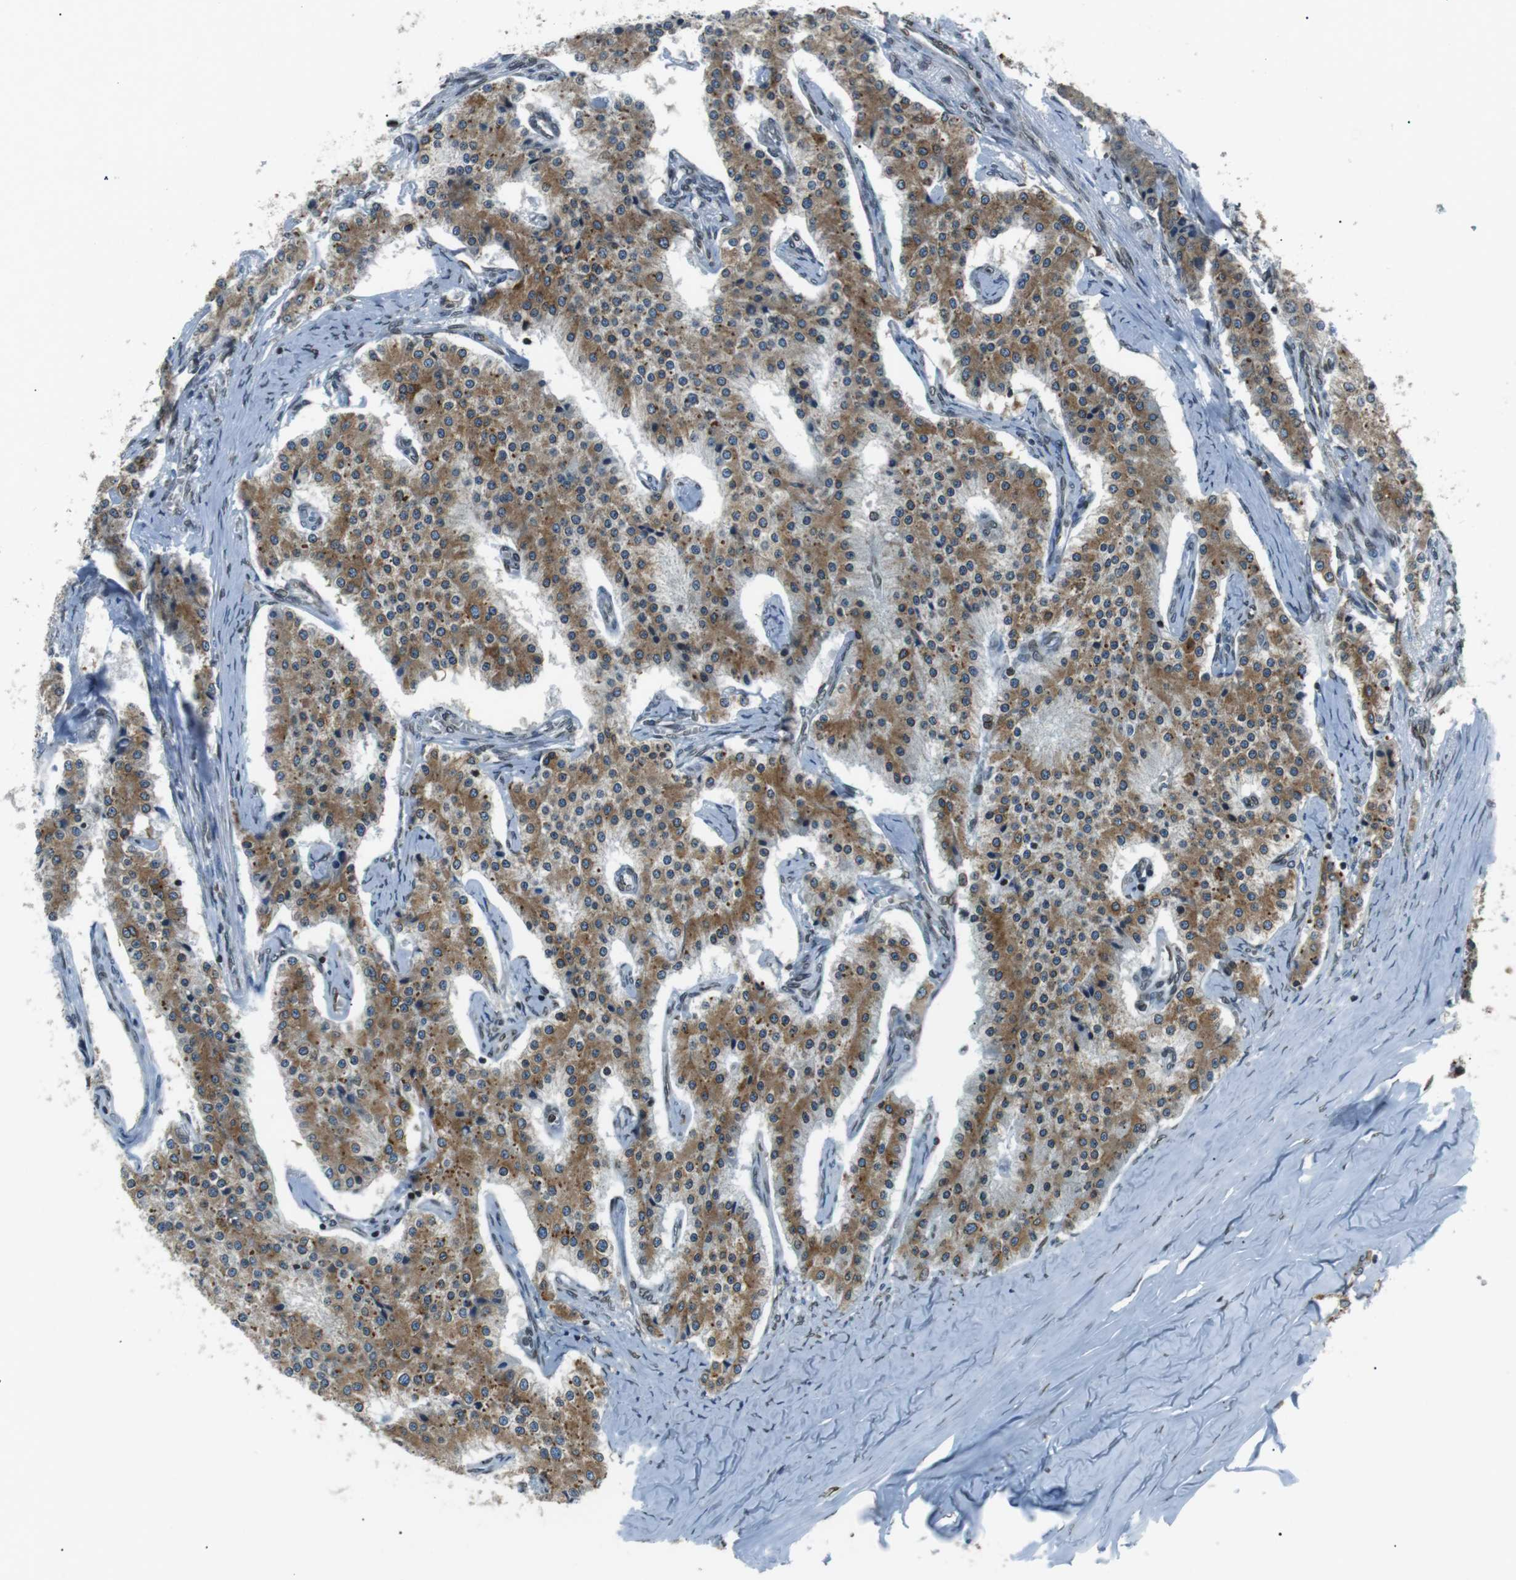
{"staining": {"intensity": "moderate", "quantity": ">75%", "location": "cytoplasmic/membranous"}, "tissue": "carcinoid", "cell_type": "Tumor cells", "image_type": "cancer", "snomed": [{"axis": "morphology", "description": "Carcinoid, malignant, NOS"}, {"axis": "topography", "description": "Colon"}], "caption": "Human carcinoid stained for a protein (brown) exhibits moderate cytoplasmic/membranous positive positivity in about >75% of tumor cells.", "gene": "TMX4", "patient": {"sex": "female", "age": 52}}